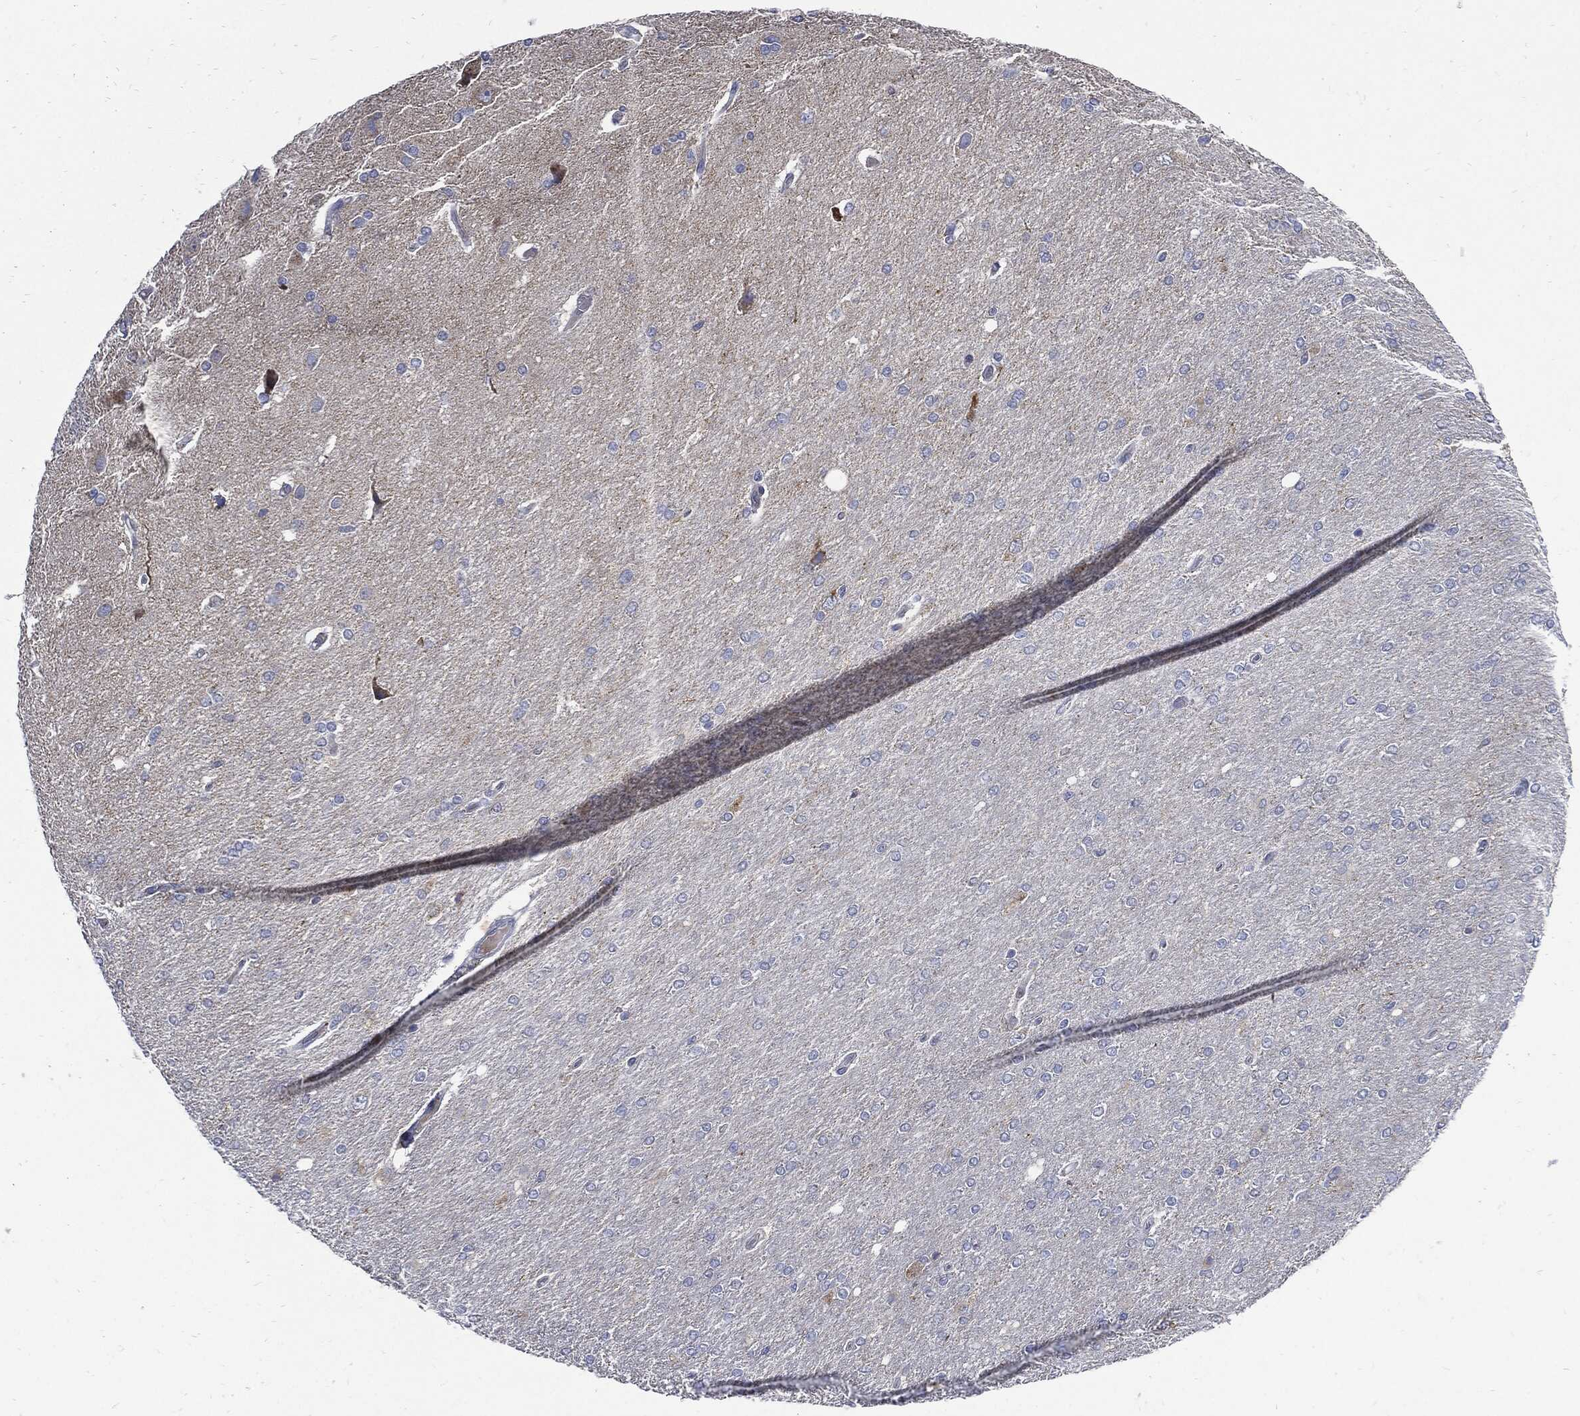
{"staining": {"intensity": "negative", "quantity": "none", "location": "none"}, "tissue": "glioma", "cell_type": "Tumor cells", "image_type": "cancer", "snomed": [{"axis": "morphology", "description": "Glioma, malignant, High grade"}, {"axis": "topography", "description": "Cerebral cortex"}], "caption": "IHC micrograph of glioma stained for a protein (brown), which reveals no expression in tumor cells.", "gene": "CPE", "patient": {"sex": "male", "age": 70}}